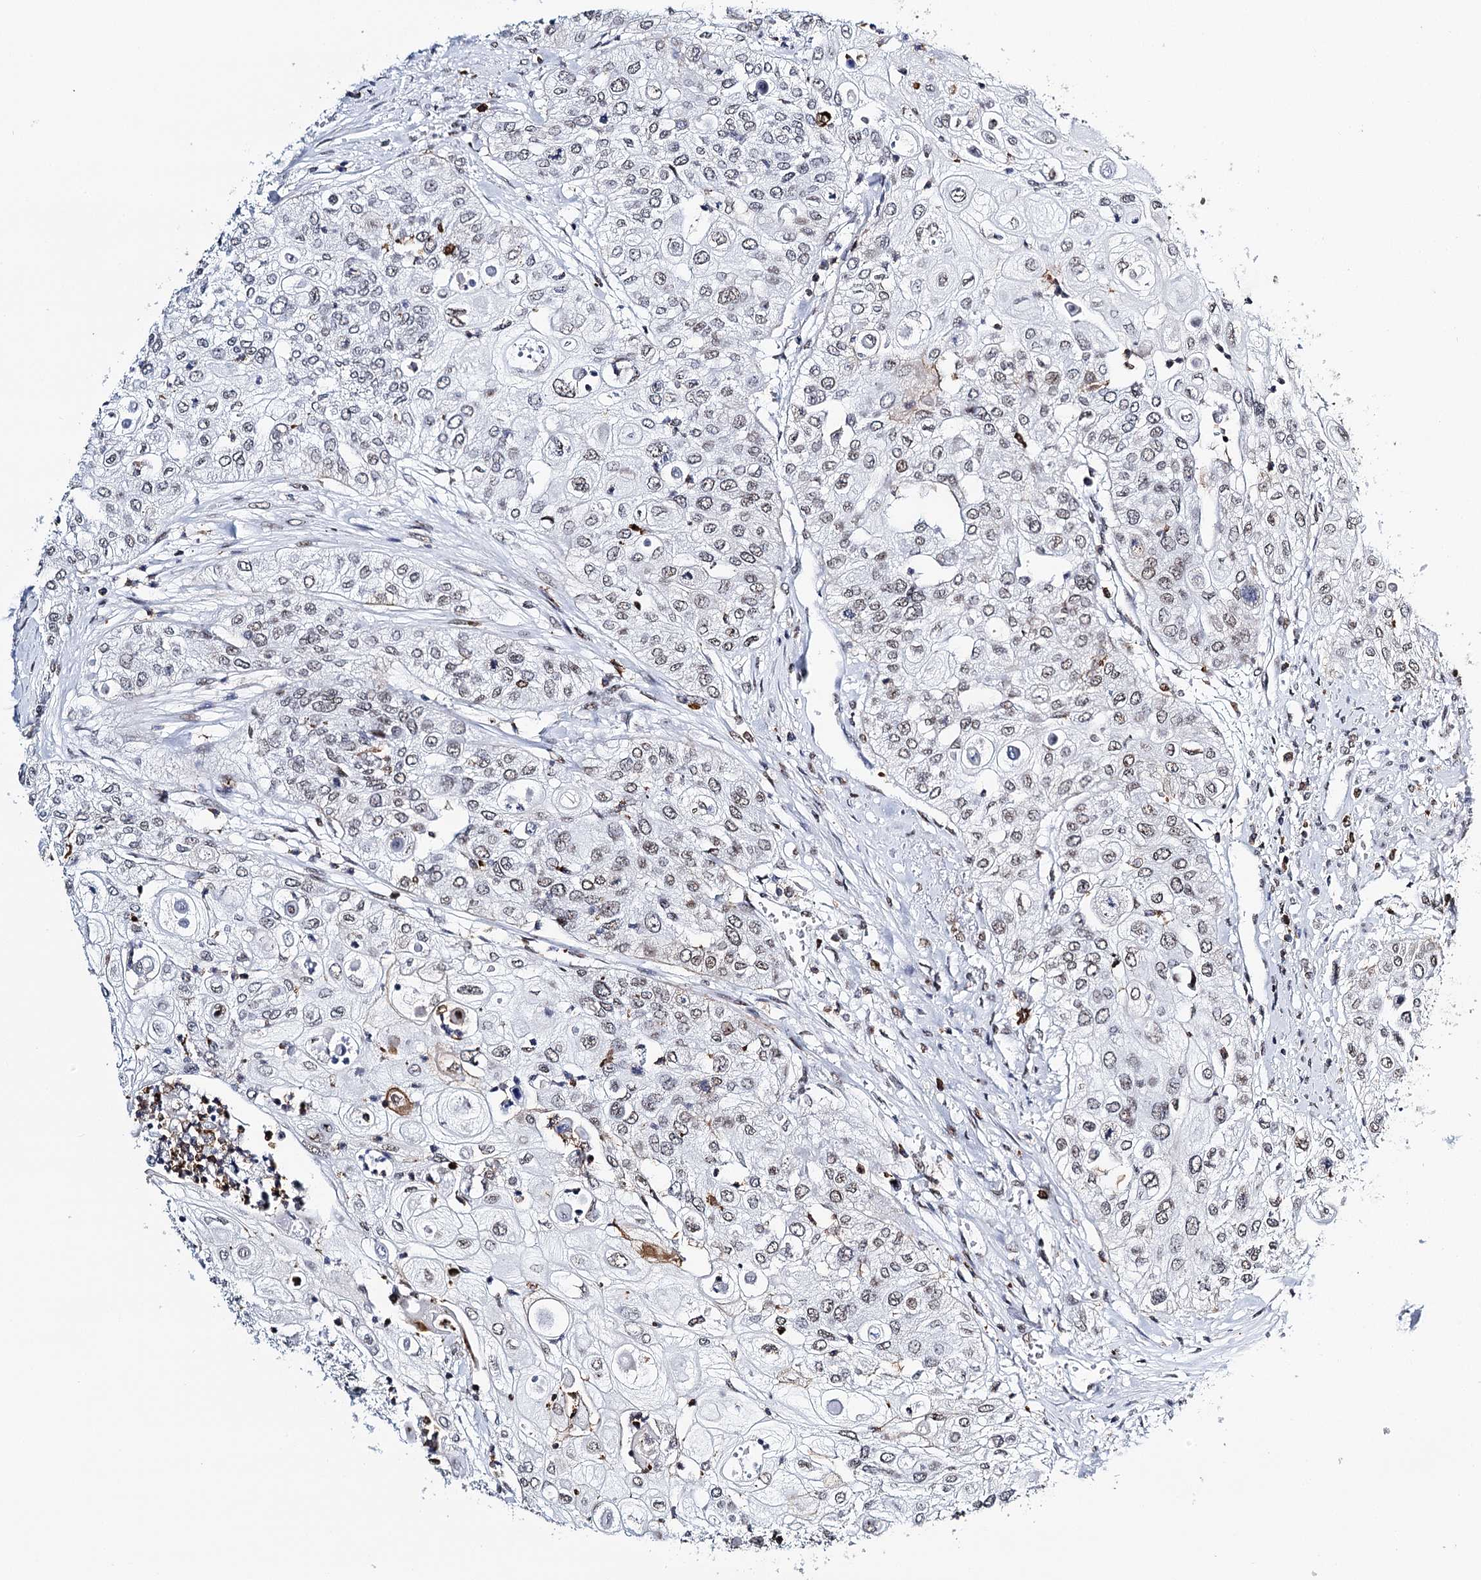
{"staining": {"intensity": "negative", "quantity": "none", "location": "none"}, "tissue": "urothelial cancer", "cell_type": "Tumor cells", "image_type": "cancer", "snomed": [{"axis": "morphology", "description": "Urothelial carcinoma, High grade"}, {"axis": "topography", "description": "Urinary bladder"}], "caption": "Immunohistochemical staining of high-grade urothelial carcinoma demonstrates no significant staining in tumor cells. (DAB (3,3'-diaminobenzidine) IHC visualized using brightfield microscopy, high magnification).", "gene": "BARD1", "patient": {"sex": "female", "age": 79}}